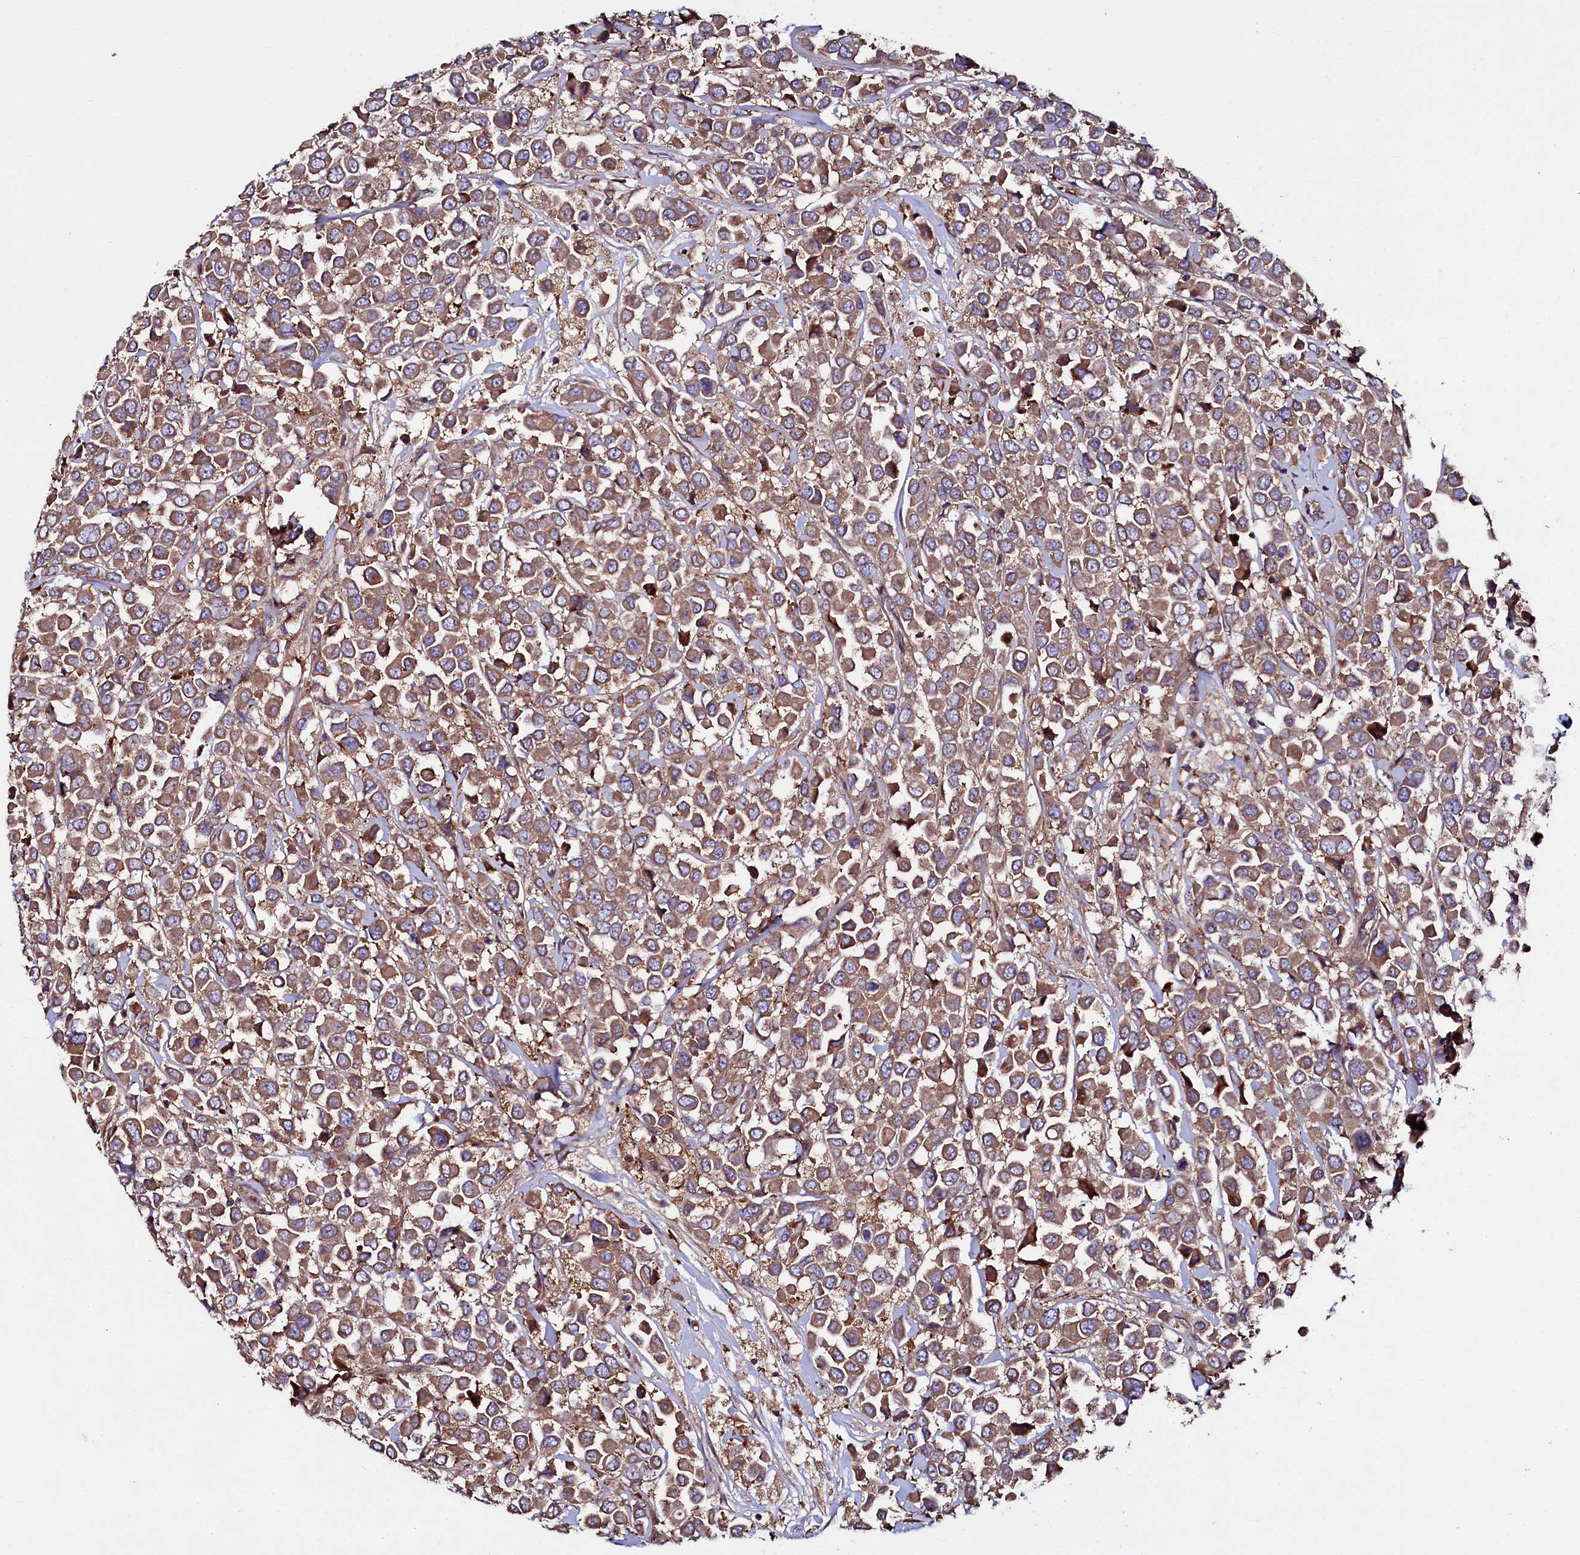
{"staining": {"intensity": "moderate", "quantity": ">75%", "location": "cytoplasmic/membranous"}, "tissue": "breast cancer", "cell_type": "Tumor cells", "image_type": "cancer", "snomed": [{"axis": "morphology", "description": "Duct carcinoma"}, {"axis": "topography", "description": "Breast"}], "caption": "Approximately >75% of tumor cells in human breast cancer exhibit moderate cytoplasmic/membranous protein staining as visualized by brown immunohistochemical staining.", "gene": "USPL1", "patient": {"sex": "female", "age": 61}}